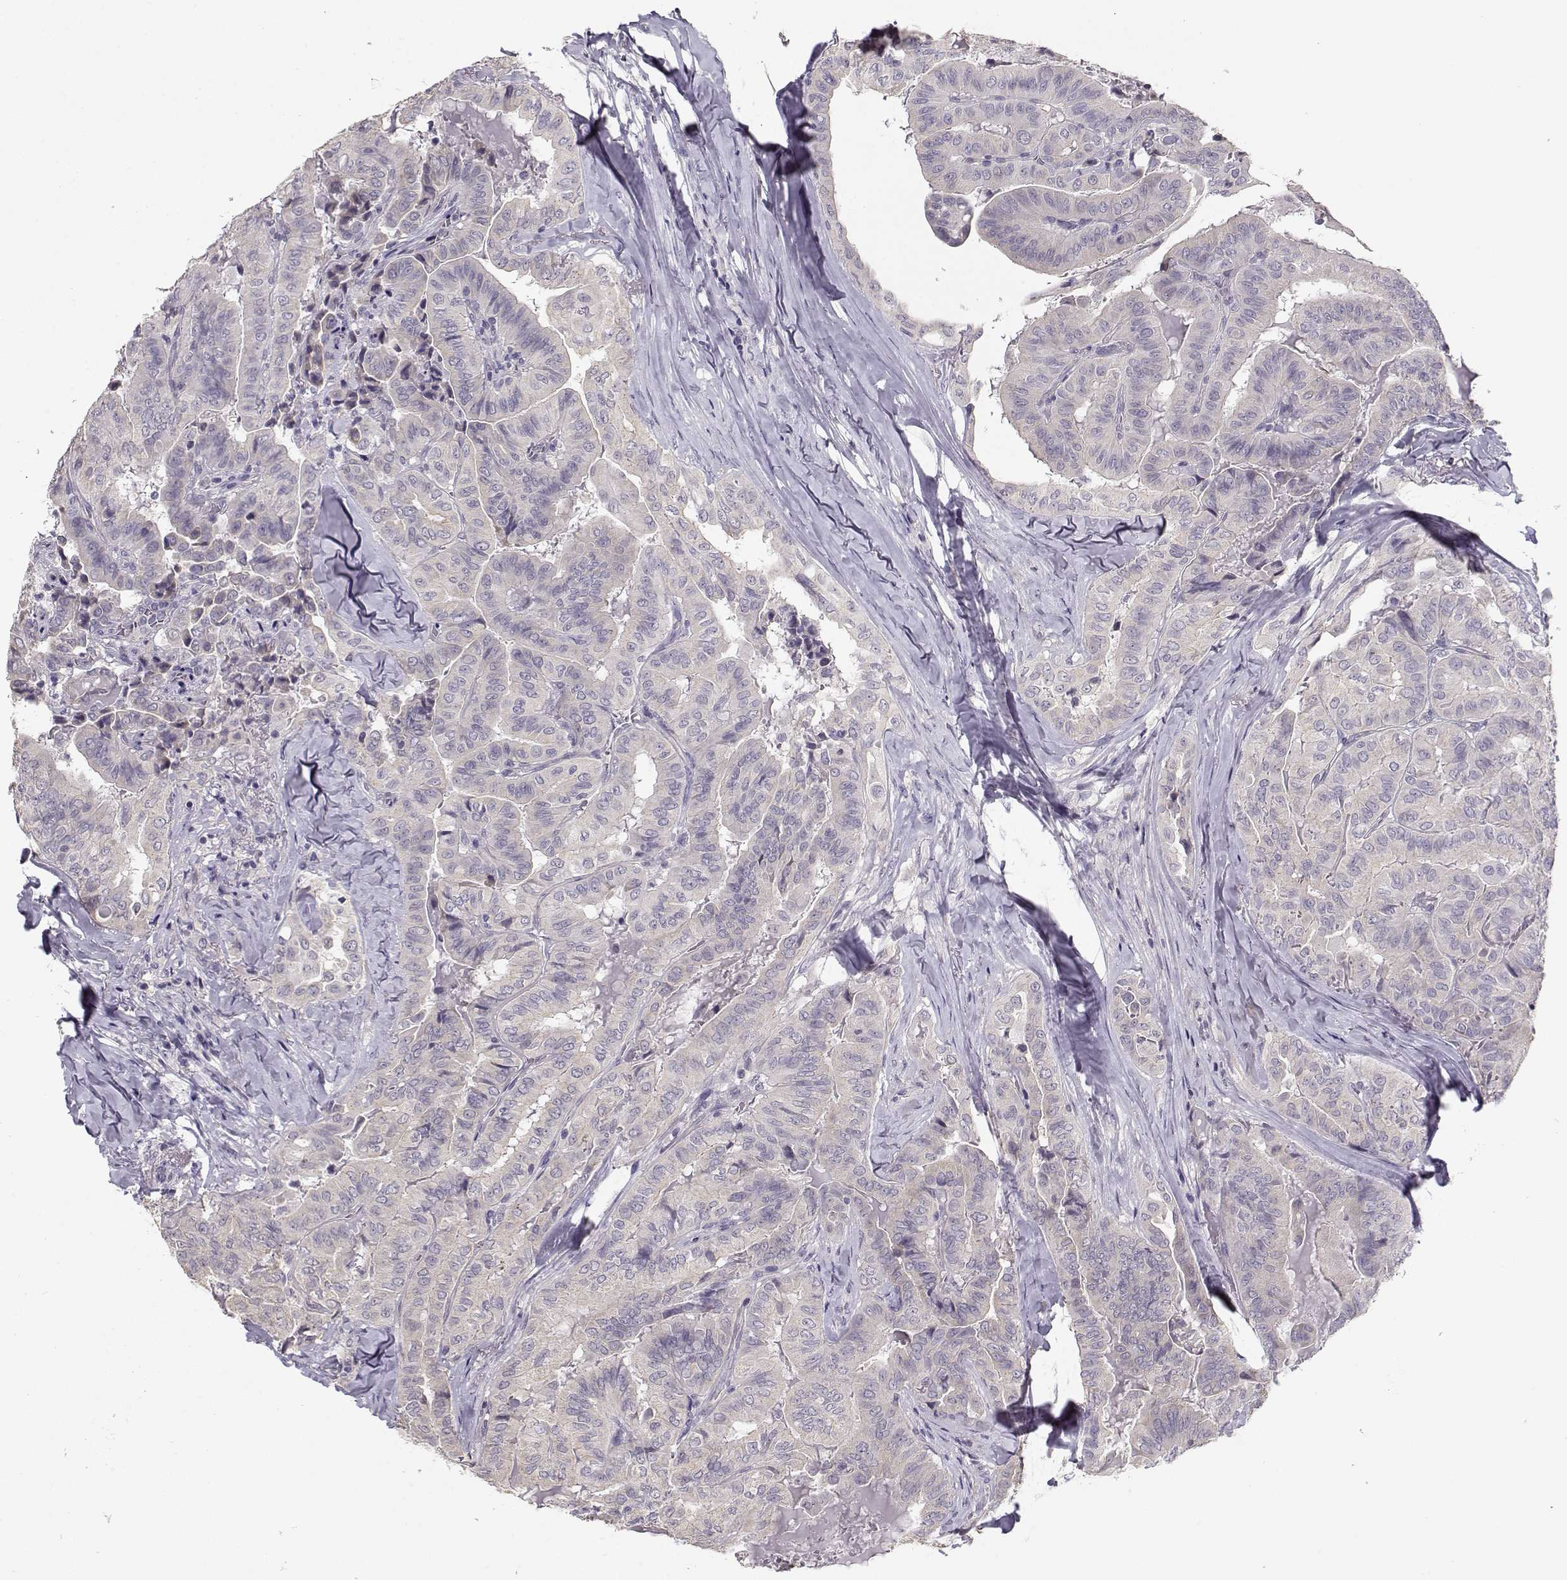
{"staining": {"intensity": "negative", "quantity": "none", "location": "none"}, "tissue": "thyroid cancer", "cell_type": "Tumor cells", "image_type": "cancer", "snomed": [{"axis": "morphology", "description": "Papillary adenocarcinoma, NOS"}, {"axis": "topography", "description": "Thyroid gland"}], "caption": "Immunohistochemistry (IHC) micrograph of neoplastic tissue: thyroid cancer stained with DAB (3,3'-diaminobenzidine) shows no significant protein staining in tumor cells. (Immunohistochemistry, brightfield microscopy, high magnification).", "gene": "TMEM145", "patient": {"sex": "female", "age": 68}}